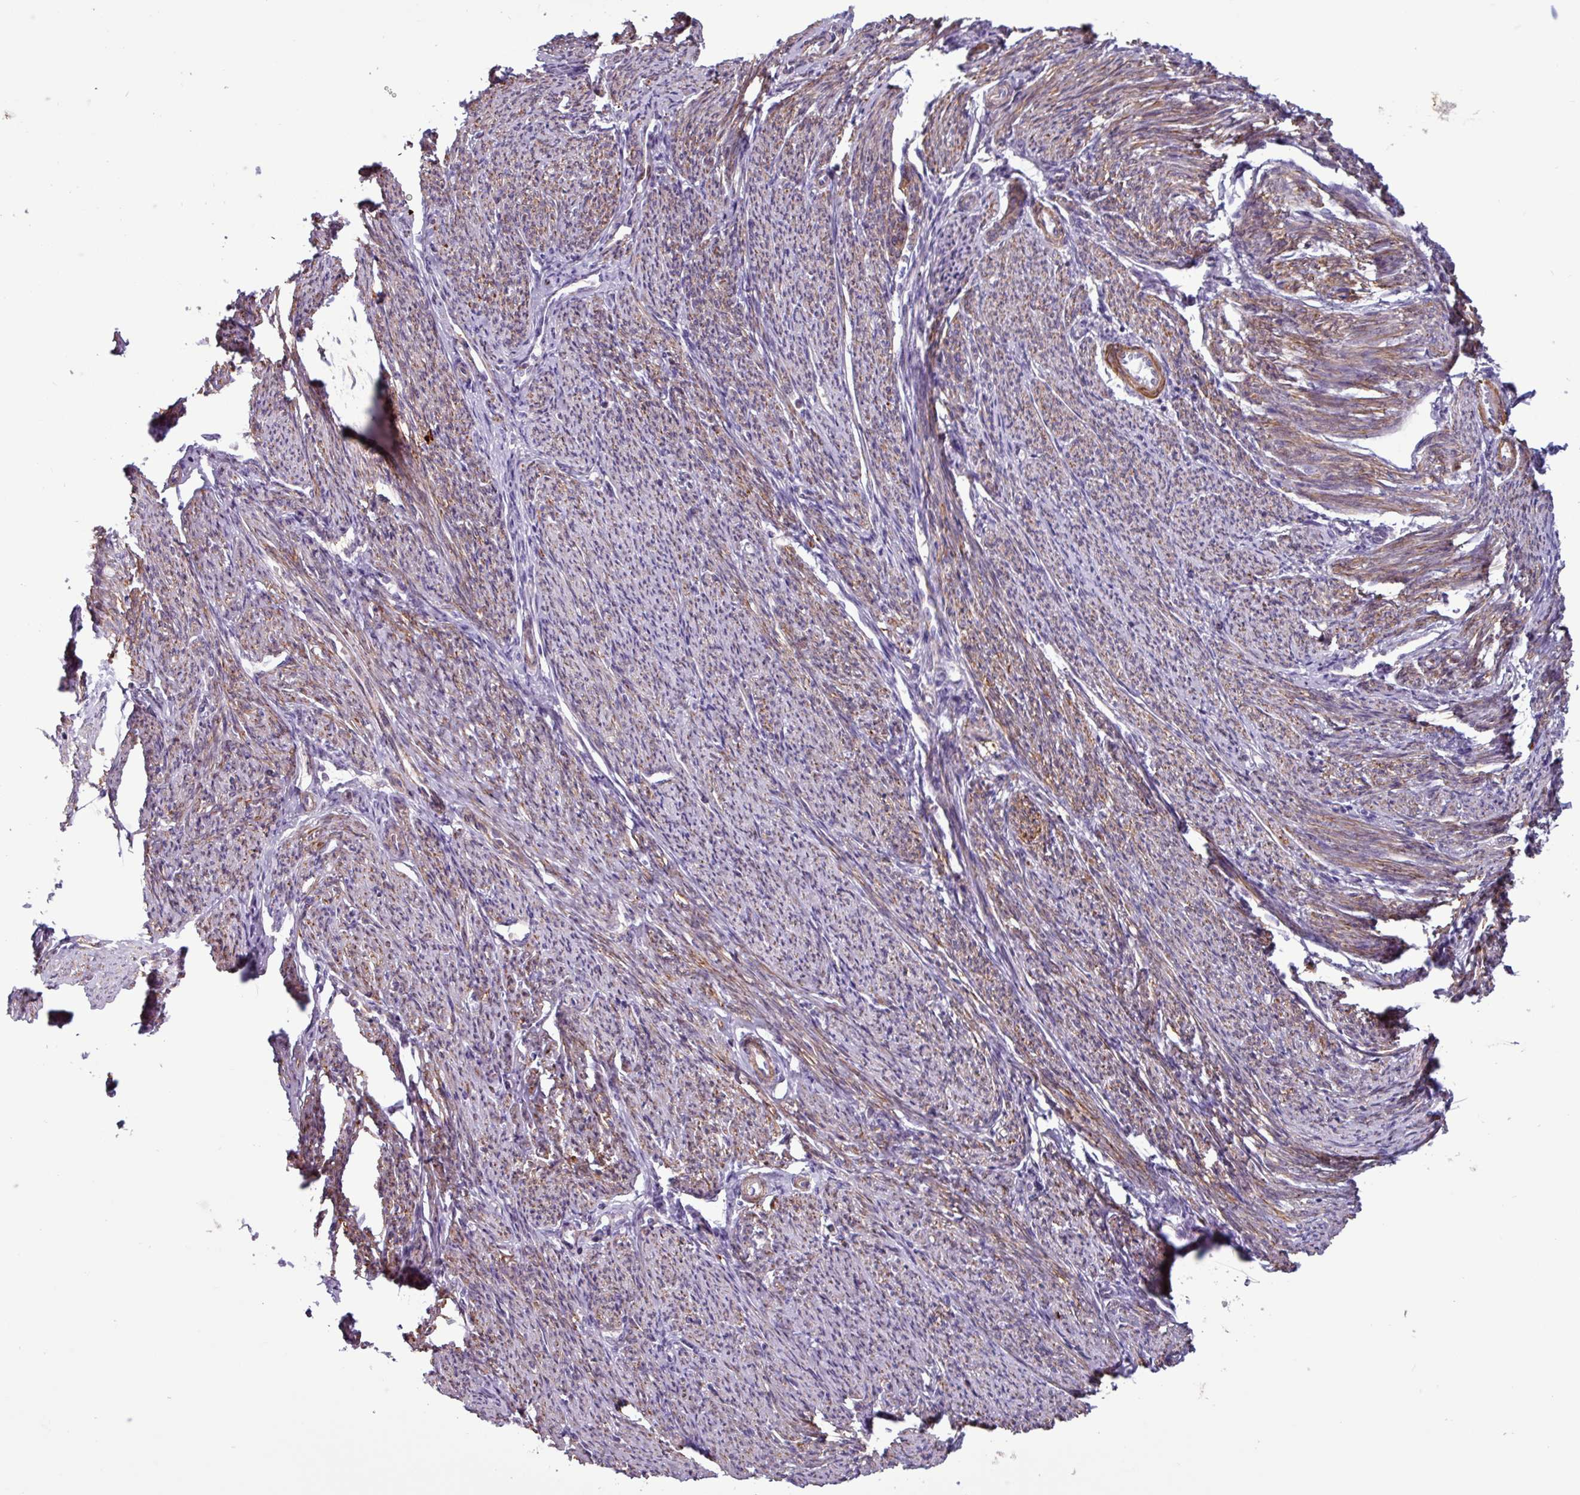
{"staining": {"intensity": "strong", "quantity": "25%-75%", "location": "cytoplasmic/membranous"}, "tissue": "smooth muscle", "cell_type": "Smooth muscle cells", "image_type": "normal", "snomed": [{"axis": "morphology", "description": "Normal tissue, NOS"}, {"axis": "topography", "description": "Smooth muscle"}, {"axis": "topography", "description": "Uterus"}], "caption": "Immunohistochemistry (IHC) of unremarkable human smooth muscle shows high levels of strong cytoplasmic/membranous staining in about 25%-75% of smooth muscle cells.", "gene": "PCED1A", "patient": {"sex": "female", "age": 59}}